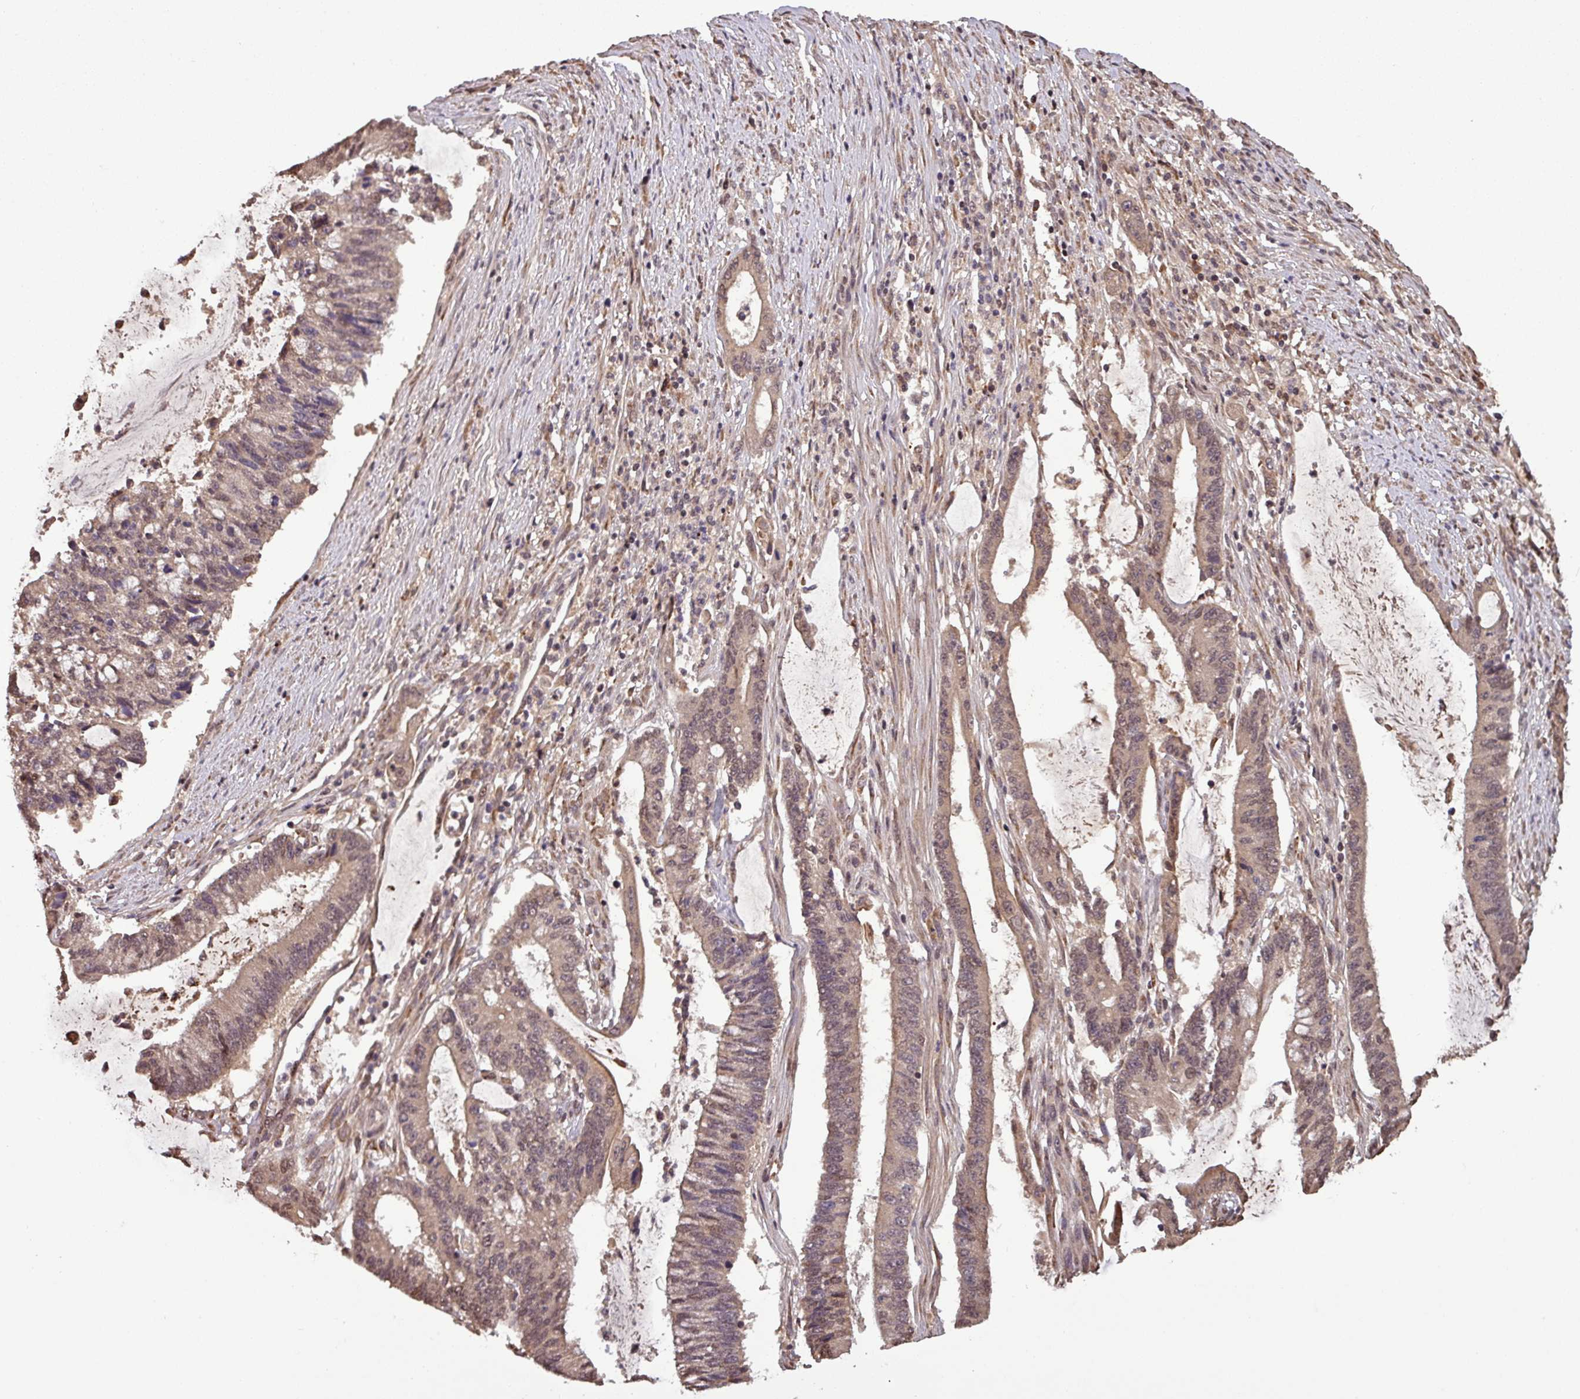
{"staining": {"intensity": "weak", "quantity": ">75%", "location": "cytoplasmic/membranous,nuclear"}, "tissue": "pancreatic cancer", "cell_type": "Tumor cells", "image_type": "cancer", "snomed": [{"axis": "morphology", "description": "Adenocarcinoma, NOS"}, {"axis": "topography", "description": "Pancreas"}], "caption": "Pancreatic adenocarcinoma stained with a protein marker displays weak staining in tumor cells.", "gene": "NOB1", "patient": {"sex": "female", "age": 50}}